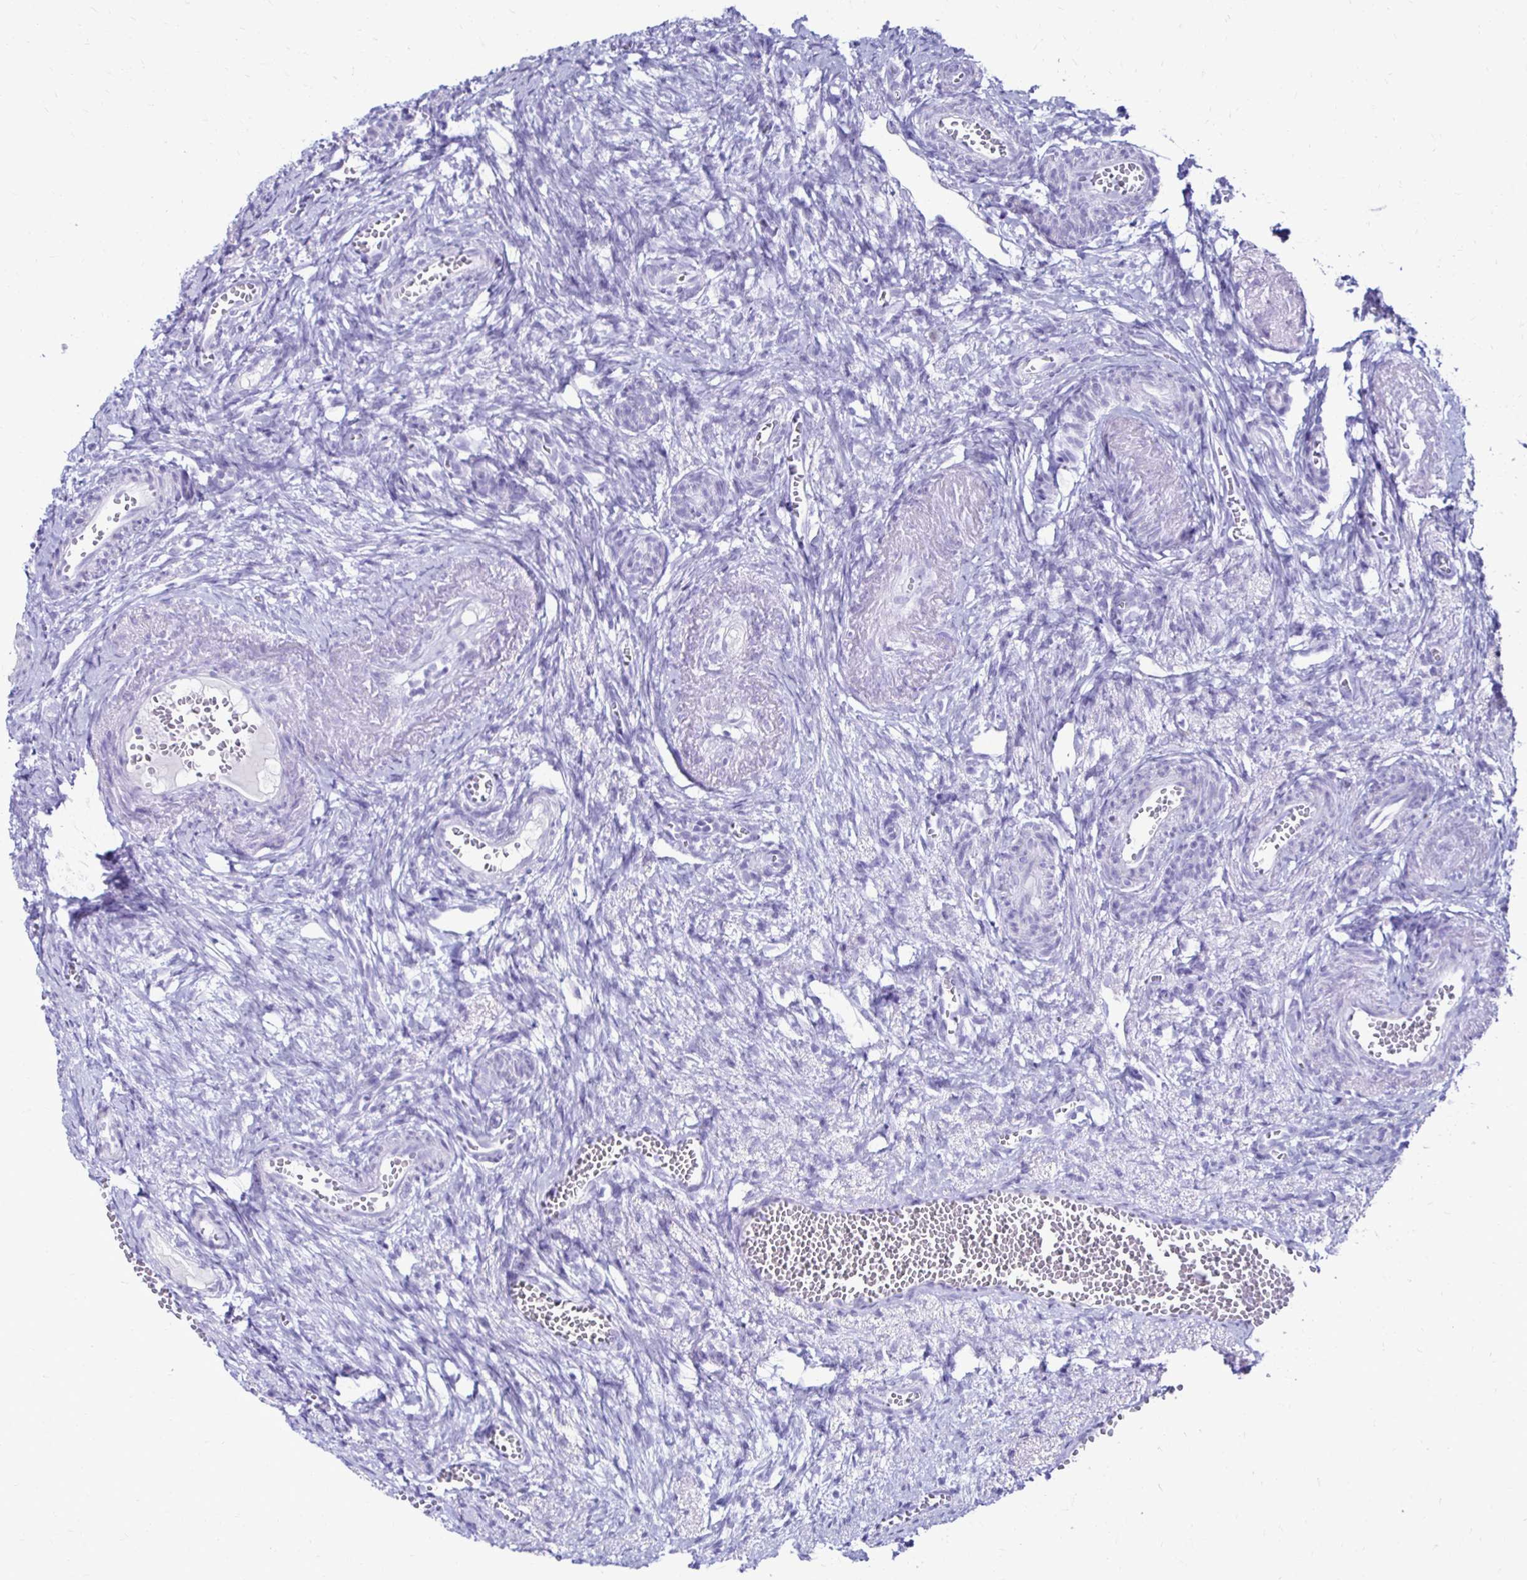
{"staining": {"intensity": "negative", "quantity": "none", "location": "none"}, "tissue": "ovary", "cell_type": "Follicle cells", "image_type": "normal", "snomed": [{"axis": "morphology", "description": "Normal tissue, NOS"}, {"axis": "topography", "description": "Ovary"}], "caption": "Immunohistochemistry photomicrograph of normal human ovary stained for a protein (brown), which displays no staining in follicle cells.", "gene": "CST5", "patient": {"sex": "female", "age": 41}}